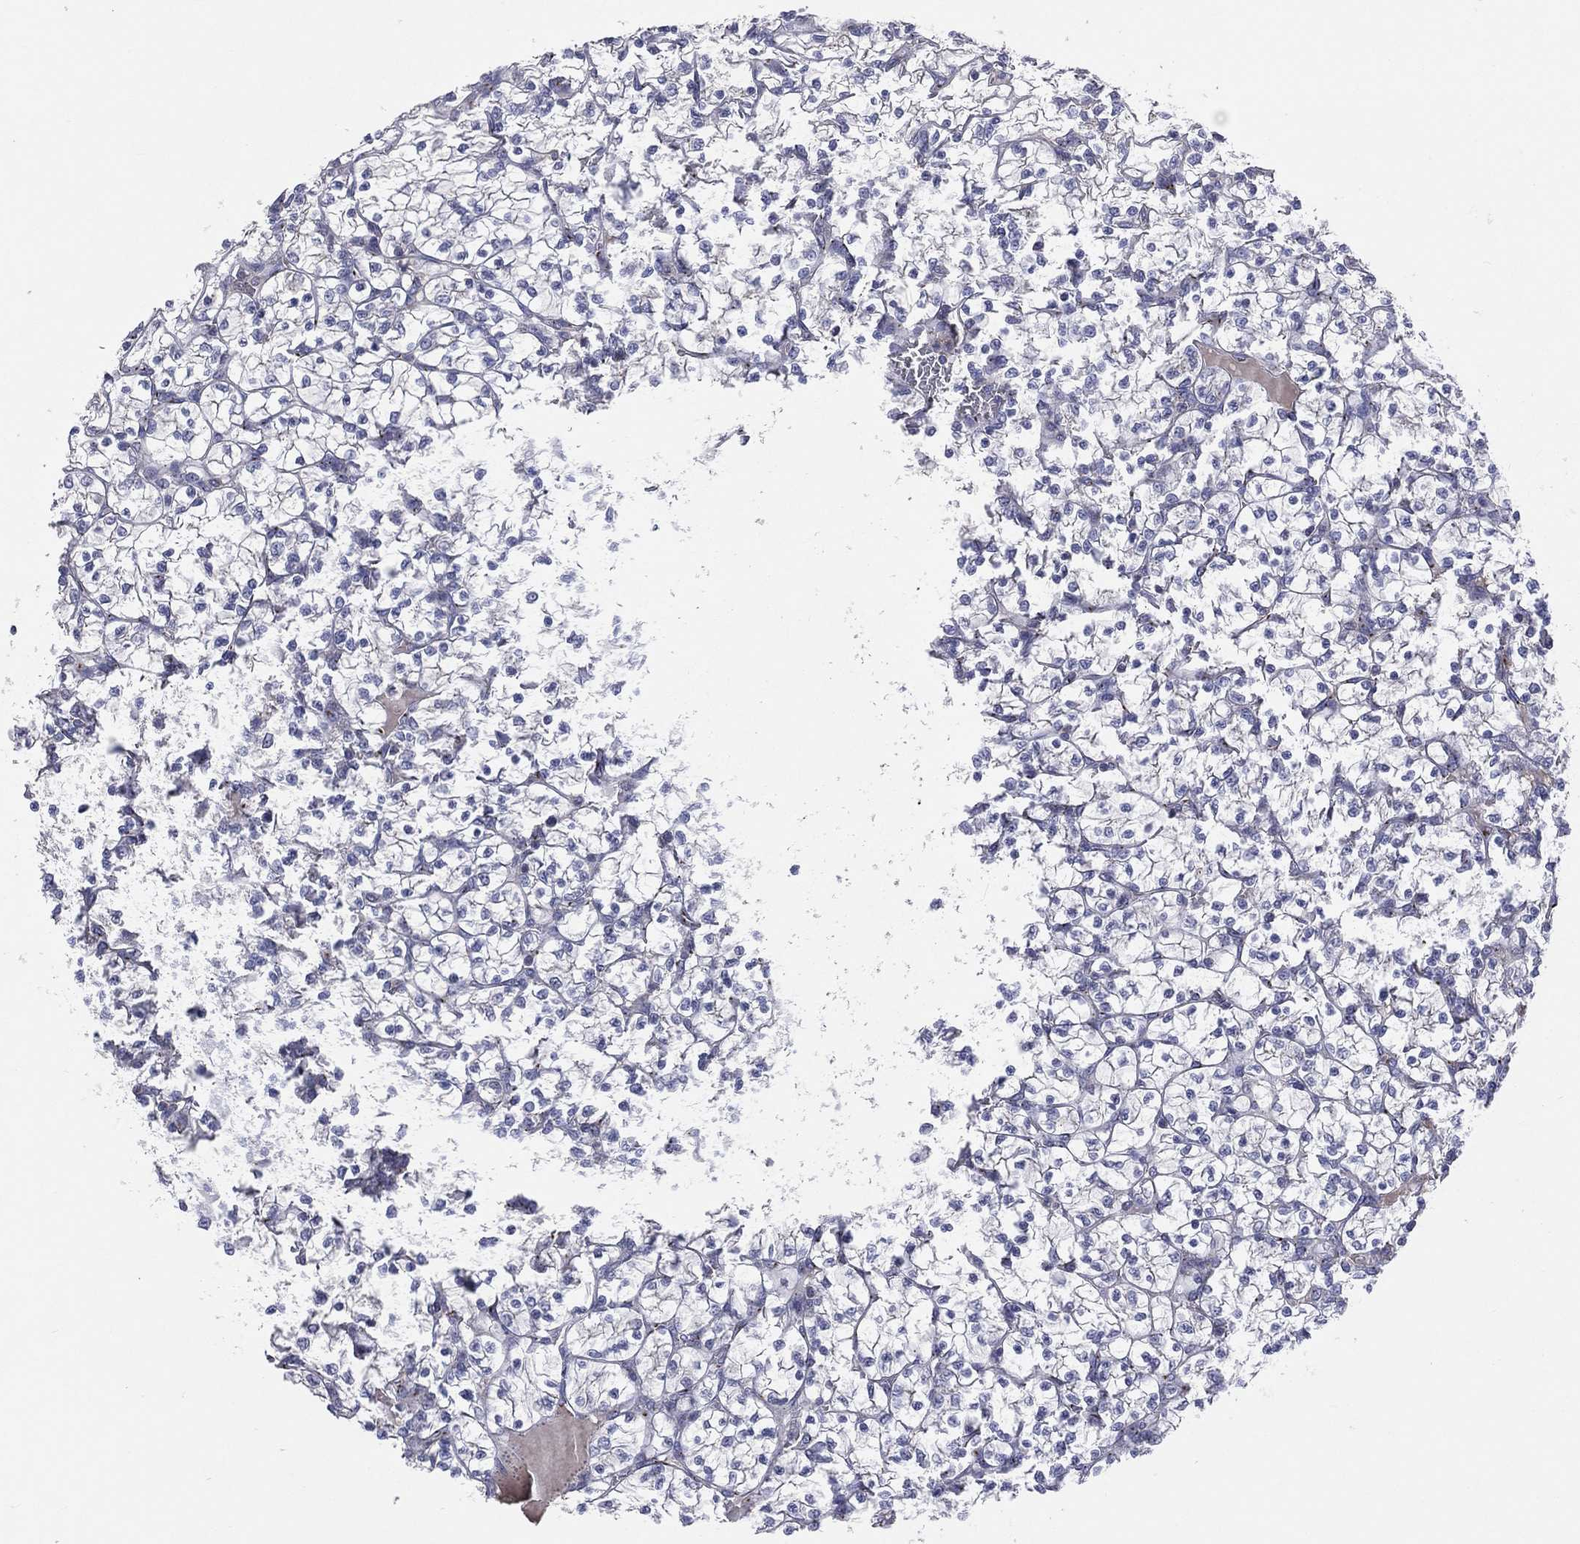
{"staining": {"intensity": "negative", "quantity": "none", "location": "none"}, "tissue": "renal cancer", "cell_type": "Tumor cells", "image_type": "cancer", "snomed": [{"axis": "morphology", "description": "Adenocarcinoma, NOS"}, {"axis": "topography", "description": "Kidney"}], "caption": "A high-resolution histopathology image shows immunohistochemistry (IHC) staining of adenocarcinoma (renal), which displays no significant expression in tumor cells. (Stains: DAB IHC with hematoxylin counter stain, Microscopy: brightfield microscopy at high magnification).", "gene": "CROCC", "patient": {"sex": "female", "age": 89}}